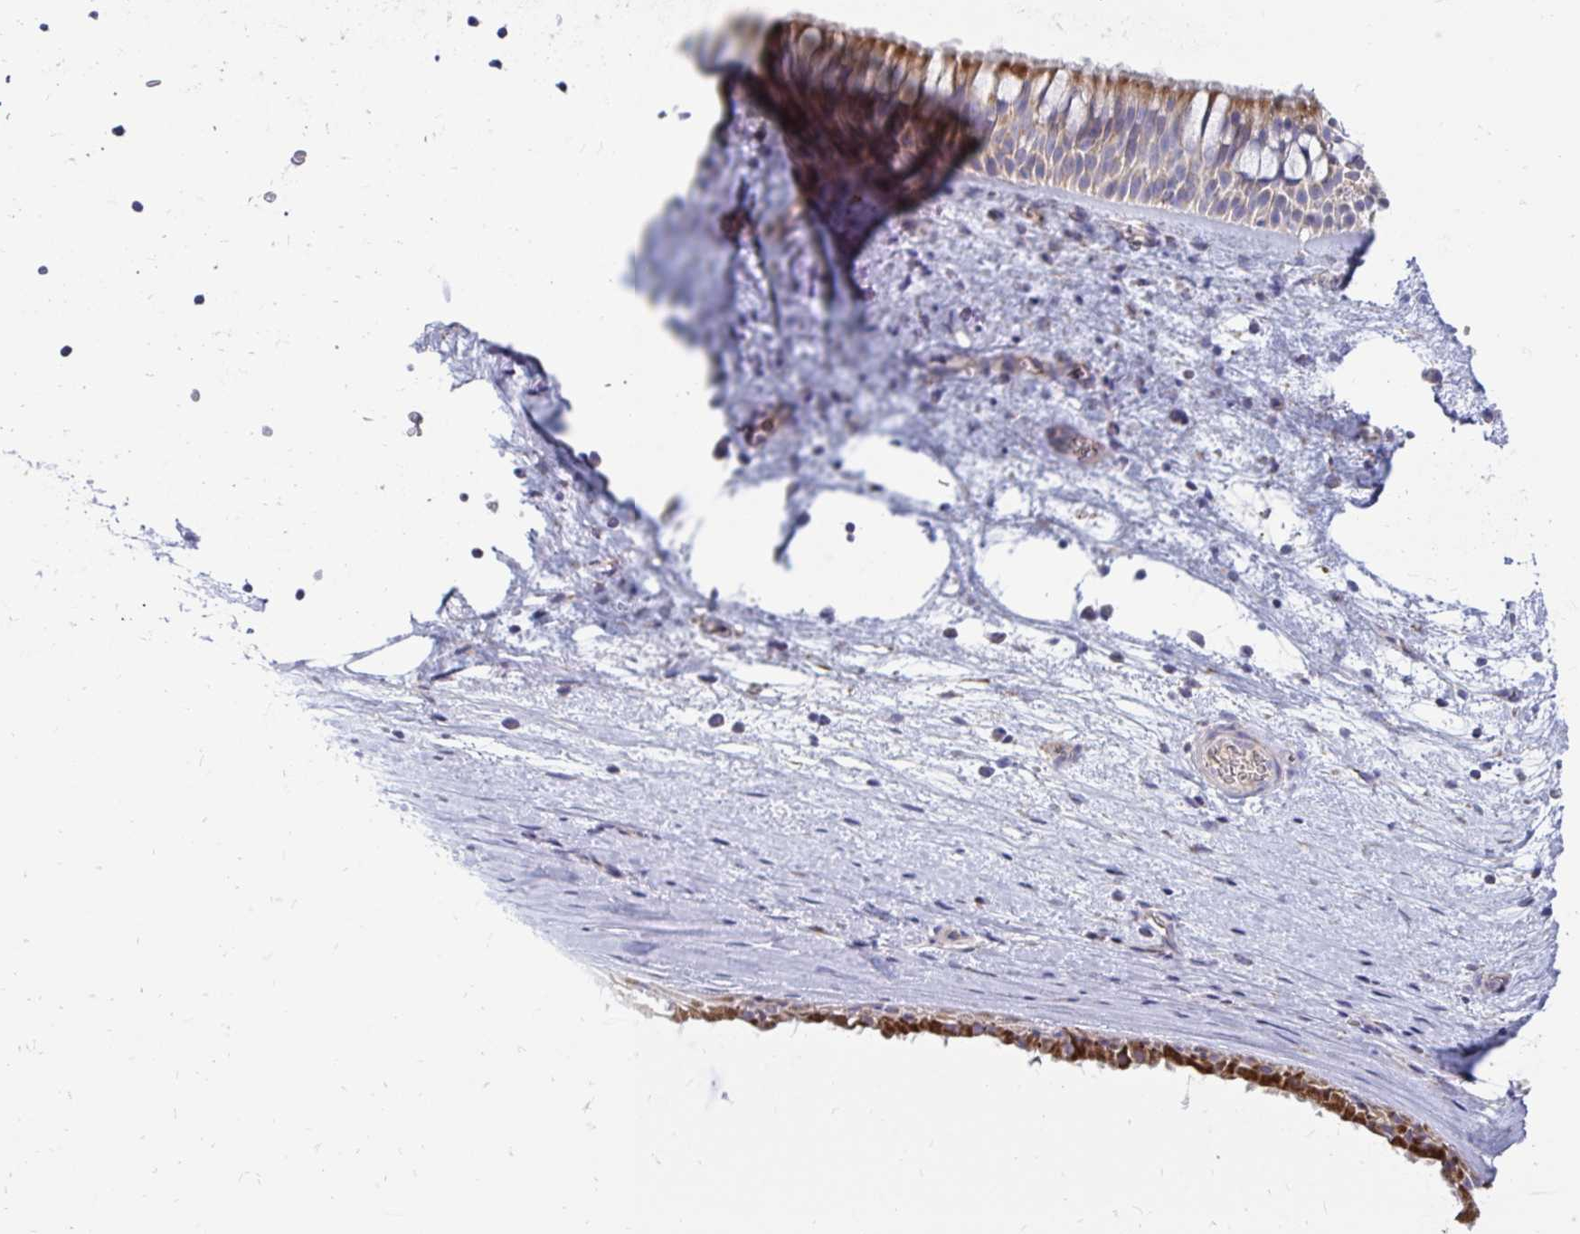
{"staining": {"intensity": "moderate", "quantity": ">75%", "location": "cytoplasmic/membranous"}, "tissue": "nasopharynx", "cell_type": "Respiratory epithelial cells", "image_type": "normal", "snomed": [{"axis": "morphology", "description": "Normal tissue, NOS"}, {"axis": "topography", "description": "Nasopharynx"}], "caption": "IHC micrograph of benign nasopharynx: nasopharynx stained using immunohistochemistry demonstrates medium levels of moderate protein expression localized specifically in the cytoplasmic/membranous of respiratory epithelial cells, appearing as a cytoplasmic/membranous brown color.", "gene": "OR10R2", "patient": {"sex": "male", "age": 74}}